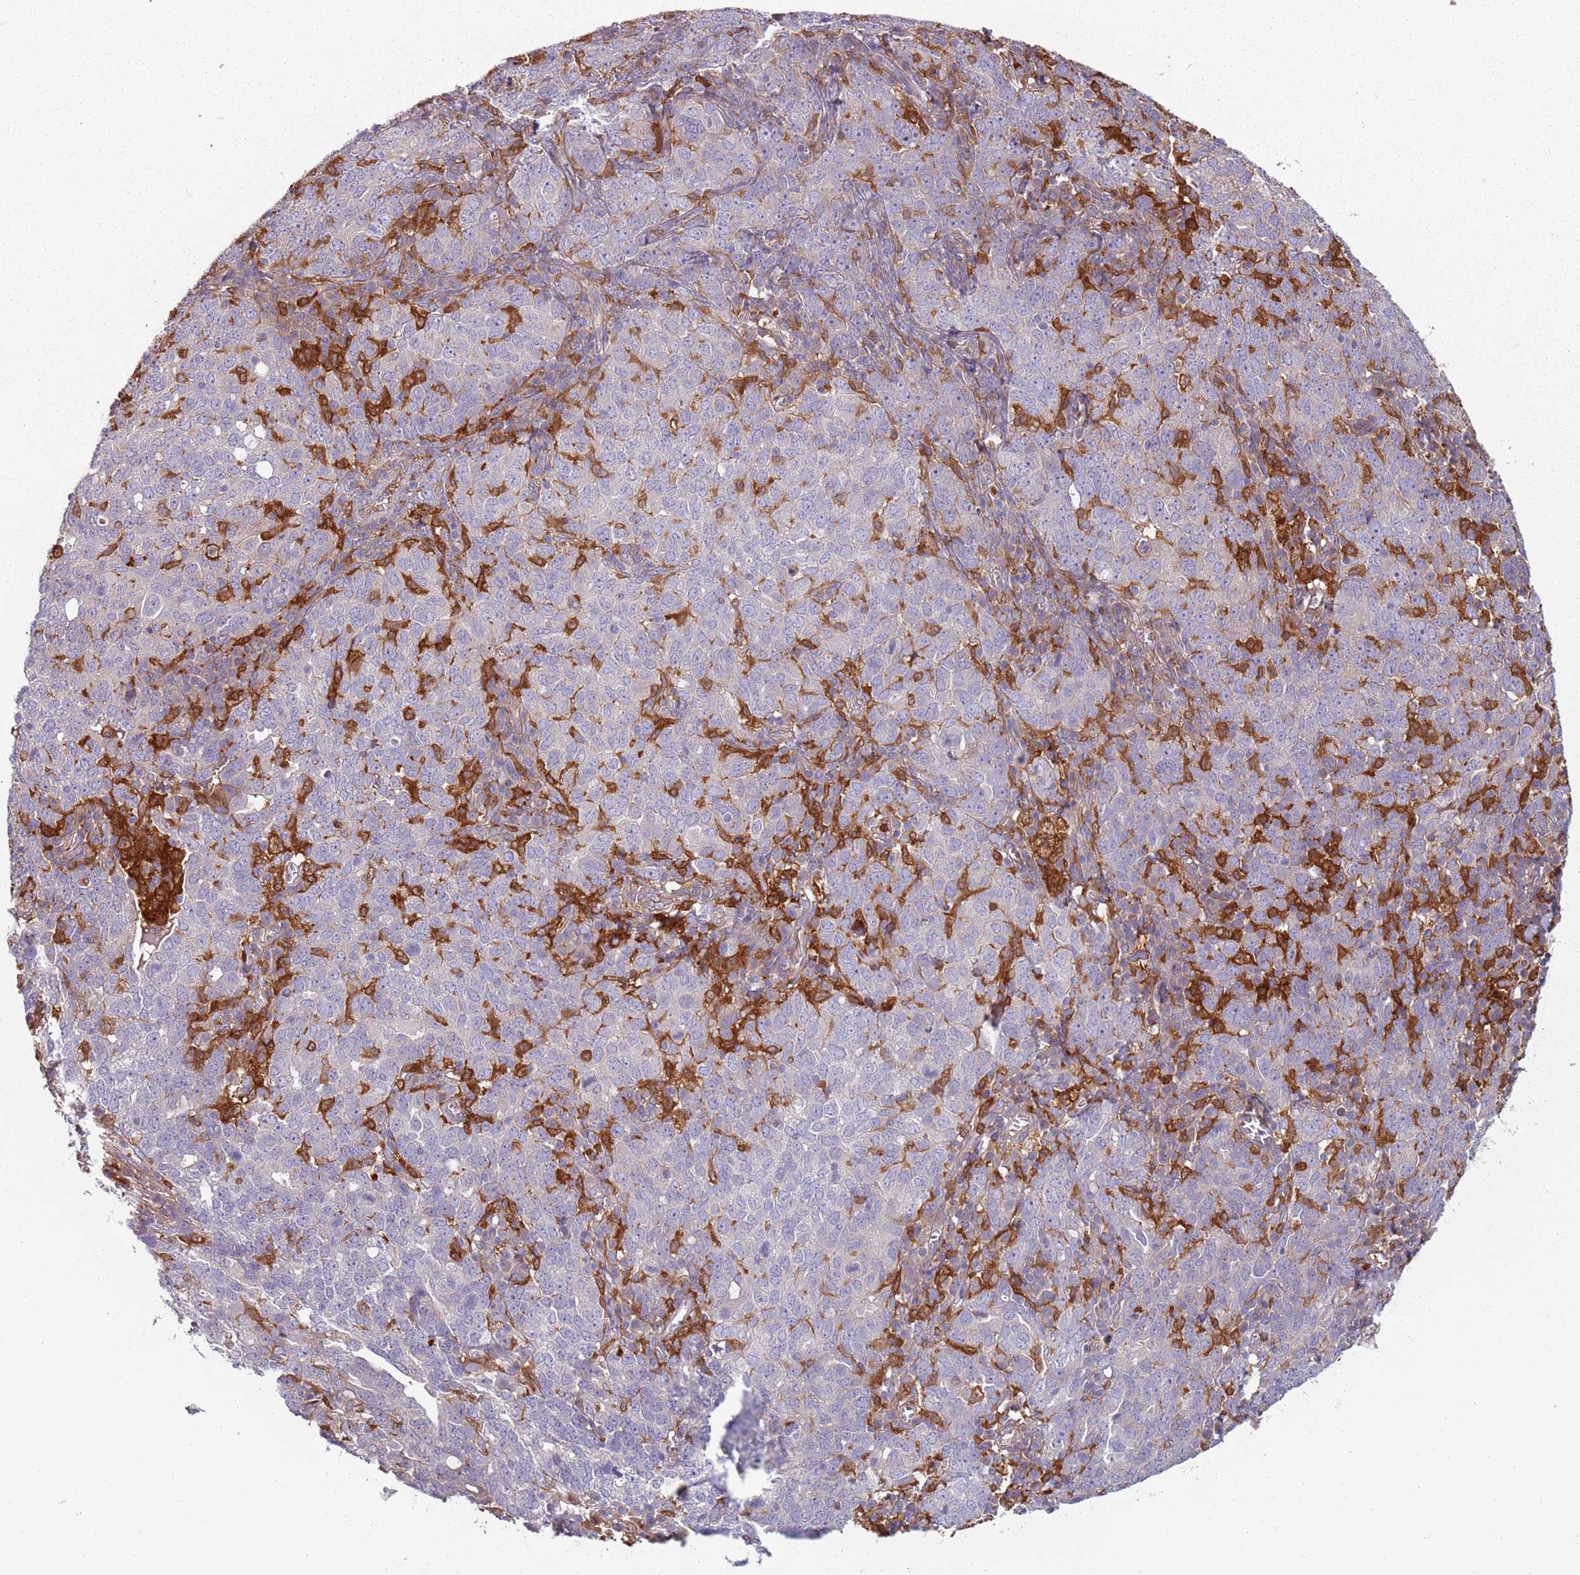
{"staining": {"intensity": "negative", "quantity": "none", "location": "none"}, "tissue": "ovarian cancer", "cell_type": "Tumor cells", "image_type": "cancer", "snomed": [{"axis": "morphology", "description": "Carcinoma, endometroid"}, {"axis": "topography", "description": "Ovary"}], "caption": "Endometroid carcinoma (ovarian) was stained to show a protein in brown. There is no significant expression in tumor cells.", "gene": "NADK", "patient": {"sex": "female", "age": 62}}